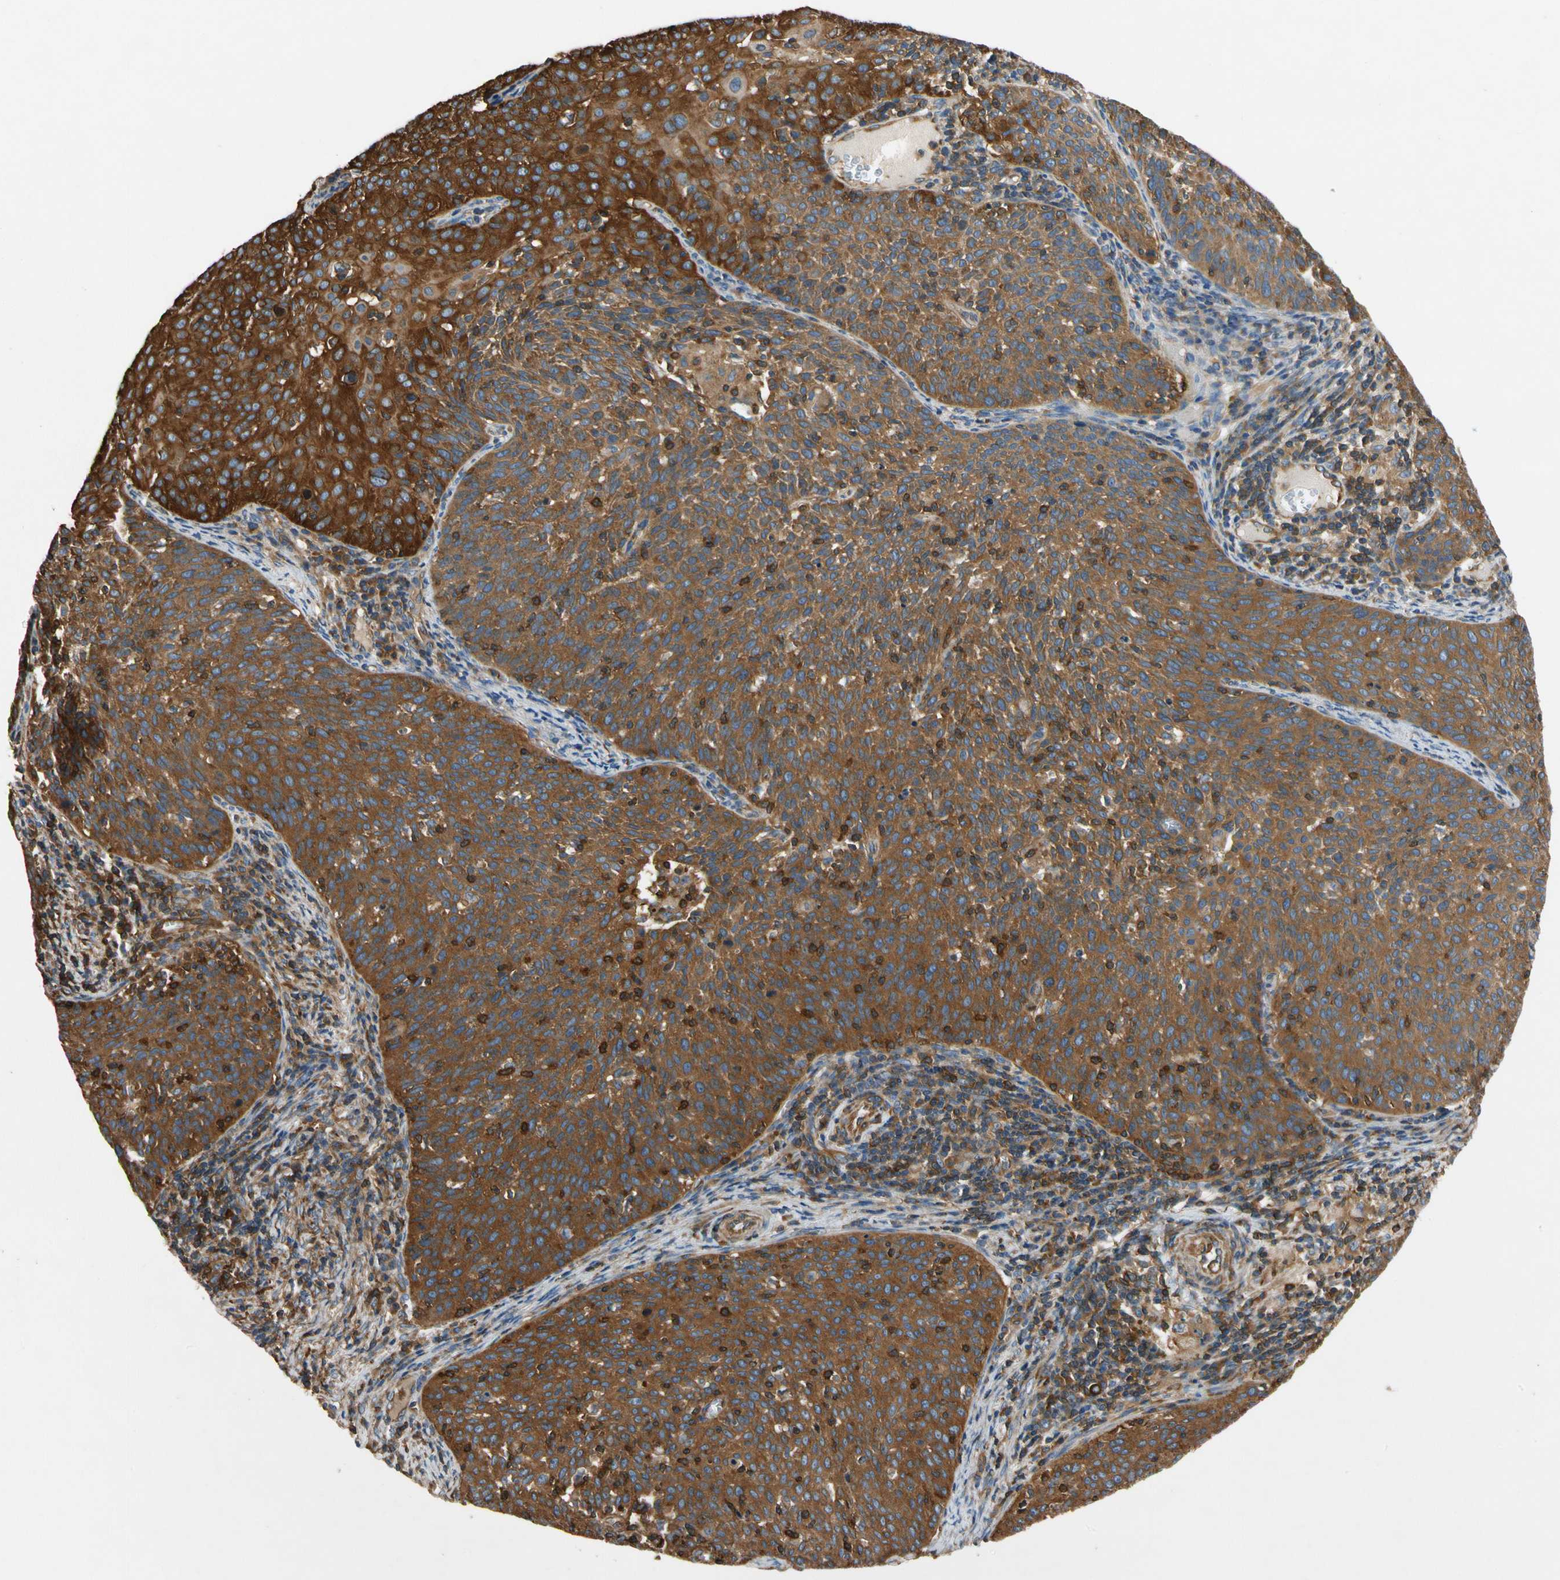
{"staining": {"intensity": "moderate", "quantity": ">75%", "location": "cytoplasmic/membranous"}, "tissue": "cervical cancer", "cell_type": "Tumor cells", "image_type": "cancer", "snomed": [{"axis": "morphology", "description": "Squamous cell carcinoma, NOS"}, {"axis": "topography", "description": "Cervix"}], "caption": "DAB immunohistochemical staining of human cervical cancer reveals moderate cytoplasmic/membranous protein positivity in about >75% of tumor cells. The staining was performed using DAB (3,3'-diaminobenzidine), with brown indicating positive protein expression. Nuclei are stained blue with hematoxylin.", "gene": "TCP11L1", "patient": {"sex": "female", "age": 38}}